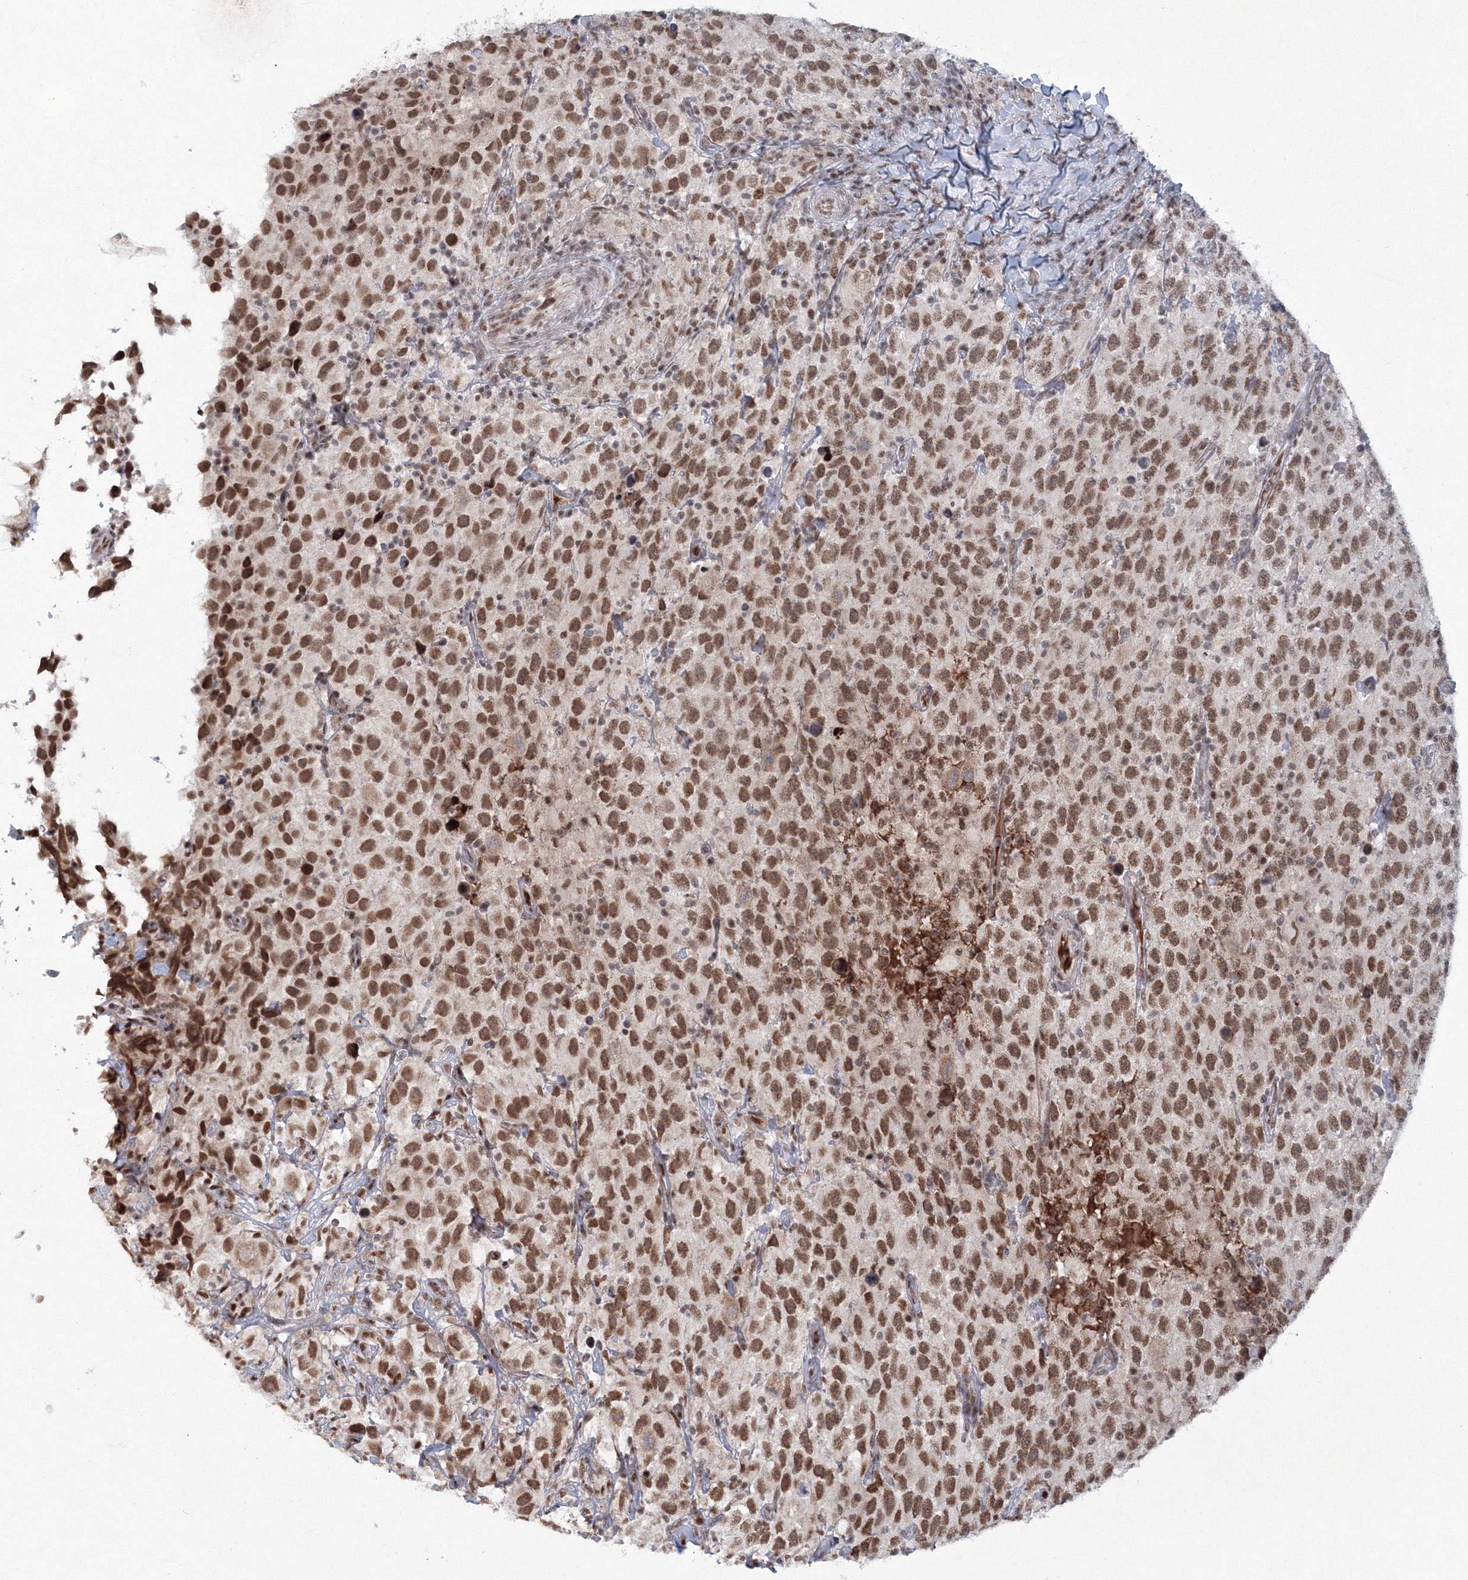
{"staining": {"intensity": "moderate", "quantity": ">75%", "location": "nuclear"}, "tissue": "testis cancer", "cell_type": "Tumor cells", "image_type": "cancer", "snomed": [{"axis": "morphology", "description": "Seminoma, NOS"}, {"axis": "topography", "description": "Testis"}], "caption": "Immunohistochemical staining of human testis cancer shows moderate nuclear protein positivity in approximately >75% of tumor cells.", "gene": "C3orf33", "patient": {"sex": "male", "age": 41}}